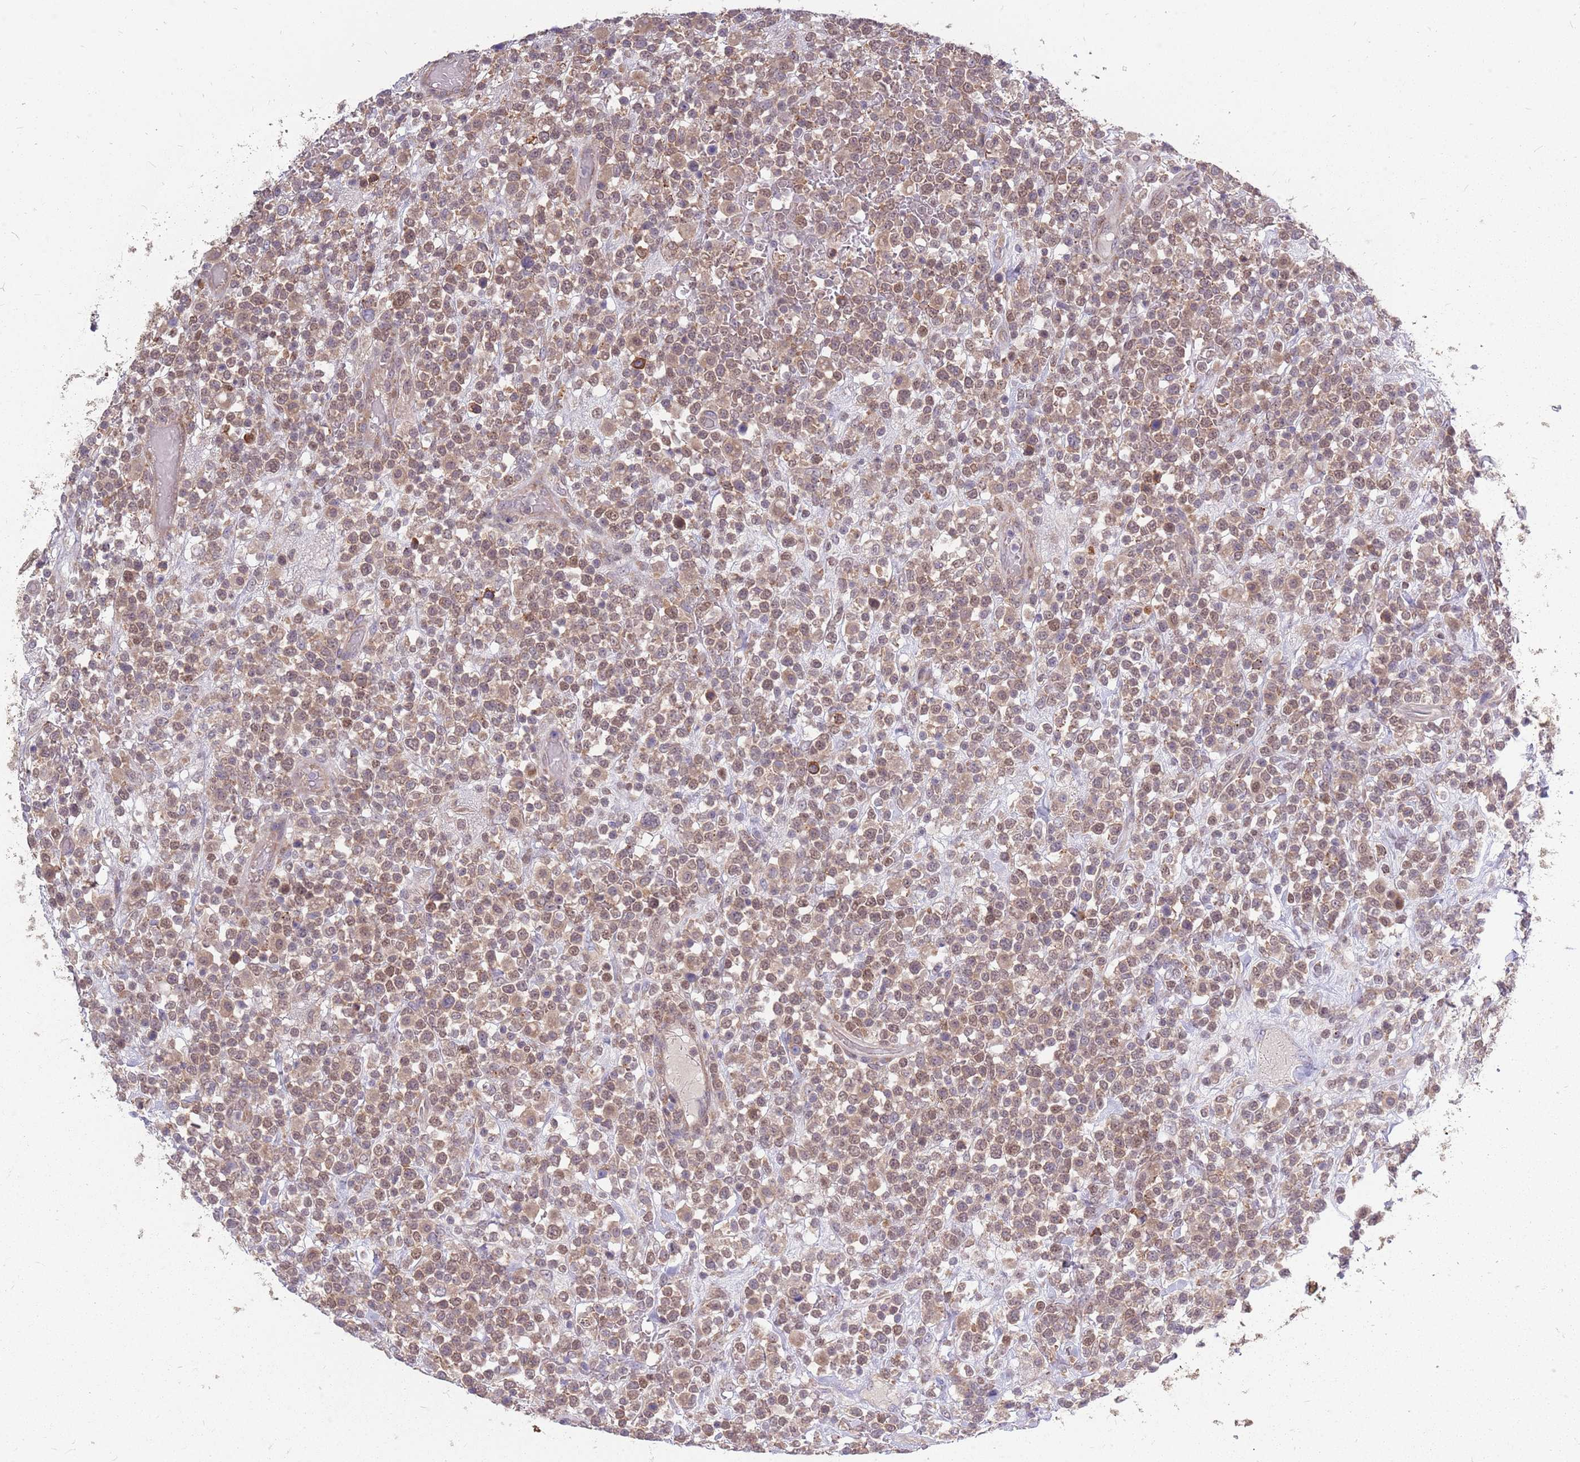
{"staining": {"intensity": "moderate", "quantity": ">75%", "location": "cytoplasmic/membranous,nuclear"}, "tissue": "lymphoma", "cell_type": "Tumor cells", "image_type": "cancer", "snomed": [{"axis": "morphology", "description": "Malignant lymphoma, non-Hodgkin's type, High grade"}, {"axis": "topography", "description": "Colon"}], "caption": "Protein expression analysis of human malignant lymphoma, non-Hodgkin's type (high-grade) reveals moderate cytoplasmic/membranous and nuclear staining in approximately >75% of tumor cells.", "gene": "PPP1R27", "patient": {"sex": "female", "age": 53}}